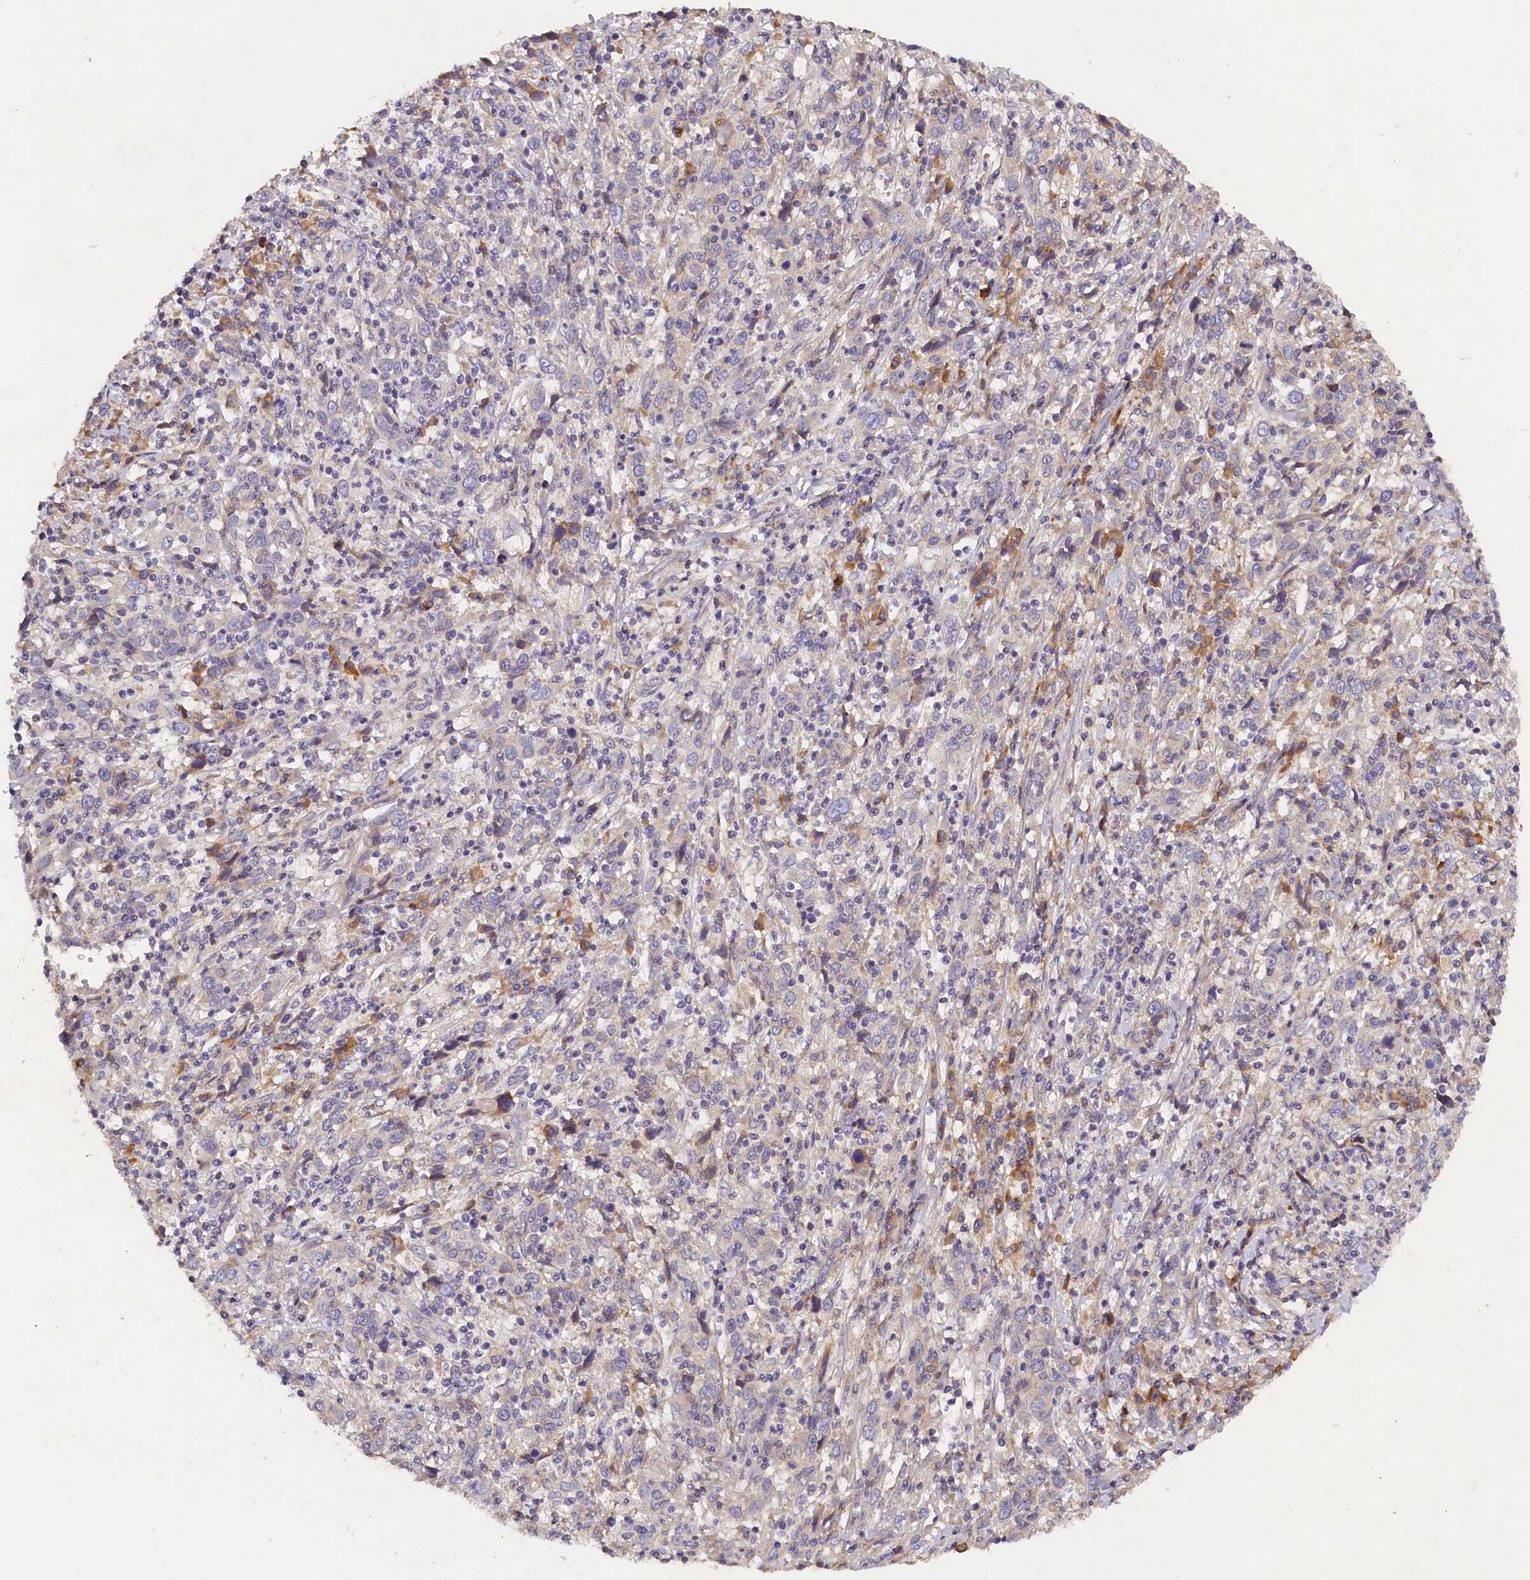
{"staining": {"intensity": "negative", "quantity": "none", "location": "none"}, "tissue": "cervical cancer", "cell_type": "Tumor cells", "image_type": "cancer", "snomed": [{"axis": "morphology", "description": "Squamous cell carcinoma, NOS"}, {"axis": "topography", "description": "Cervix"}], "caption": "High power microscopy photomicrograph of an immunohistochemistry histopathology image of cervical squamous cell carcinoma, revealing no significant staining in tumor cells. (DAB immunohistochemistry (IHC) visualized using brightfield microscopy, high magnification).", "gene": "ST7L", "patient": {"sex": "female", "age": 46}}